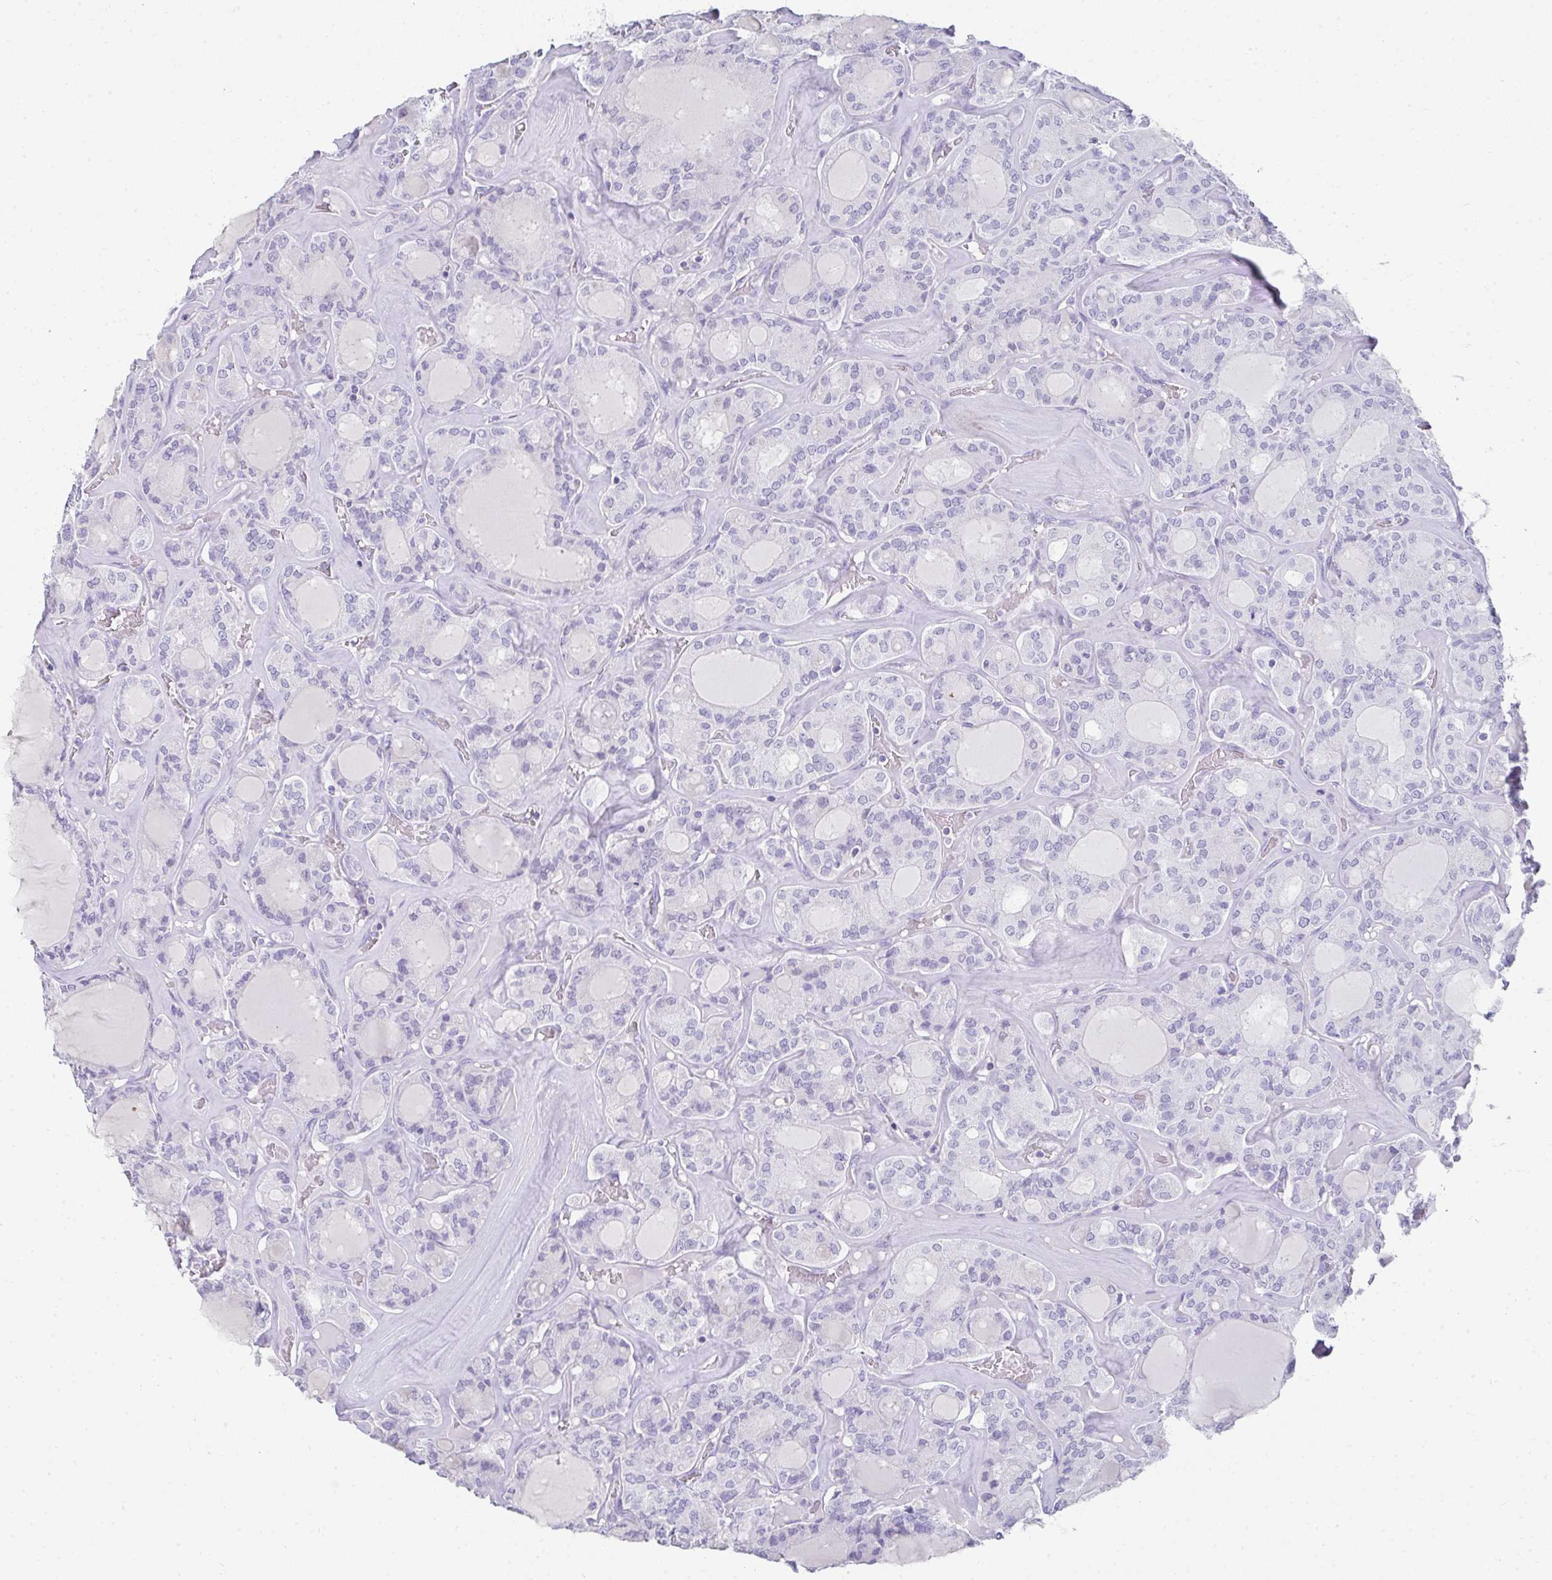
{"staining": {"intensity": "negative", "quantity": "none", "location": "none"}, "tissue": "thyroid cancer", "cell_type": "Tumor cells", "image_type": "cancer", "snomed": [{"axis": "morphology", "description": "Papillary adenocarcinoma, NOS"}, {"axis": "topography", "description": "Thyroid gland"}], "caption": "DAB (3,3'-diaminobenzidine) immunohistochemical staining of human papillary adenocarcinoma (thyroid) demonstrates no significant positivity in tumor cells.", "gene": "RLF", "patient": {"sex": "male", "age": 87}}